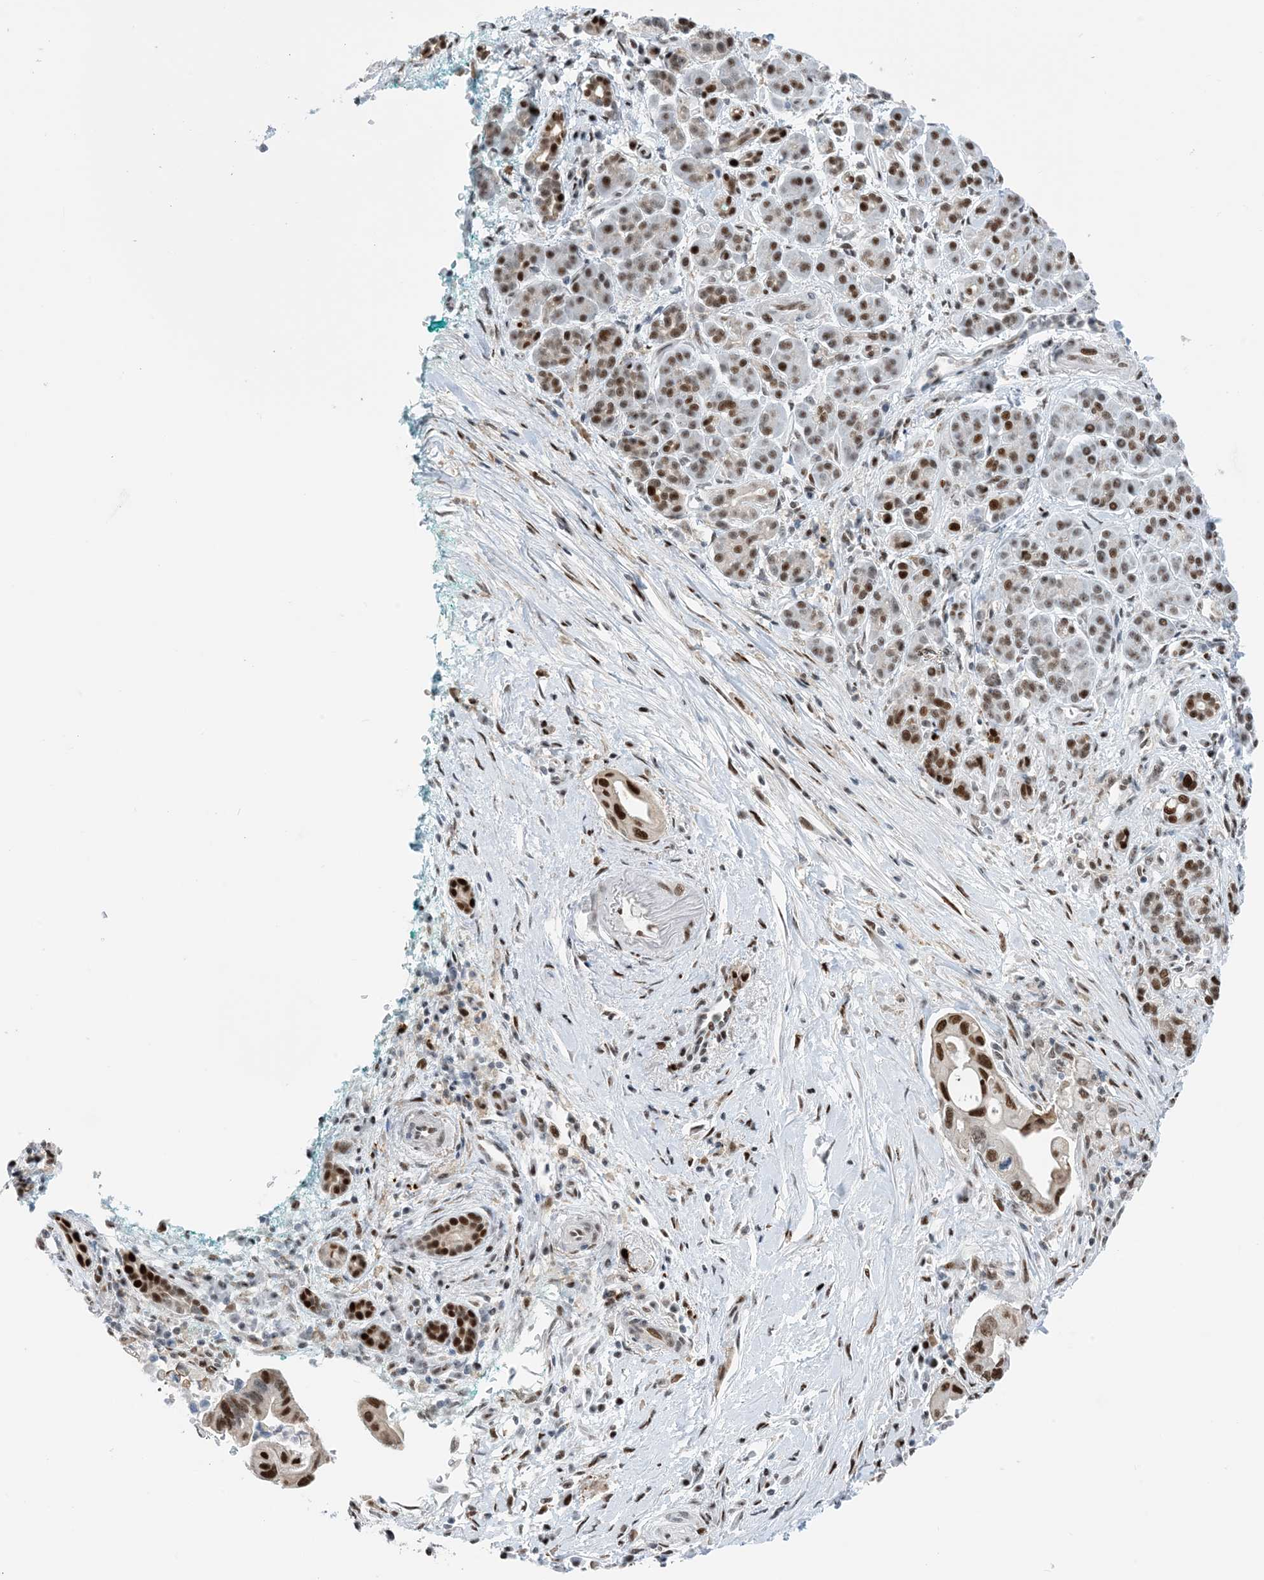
{"staining": {"intensity": "moderate", "quantity": ">75%", "location": "nuclear"}, "tissue": "pancreatic cancer", "cell_type": "Tumor cells", "image_type": "cancer", "snomed": [{"axis": "morphology", "description": "Adenocarcinoma, NOS"}, {"axis": "topography", "description": "Pancreas"}], "caption": "Brown immunohistochemical staining in pancreatic adenocarcinoma exhibits moderate nuclear staining in about >75% of tumor cells.", "gene": "HEMK1", "patient": {"sex": "male", "age": 78}}